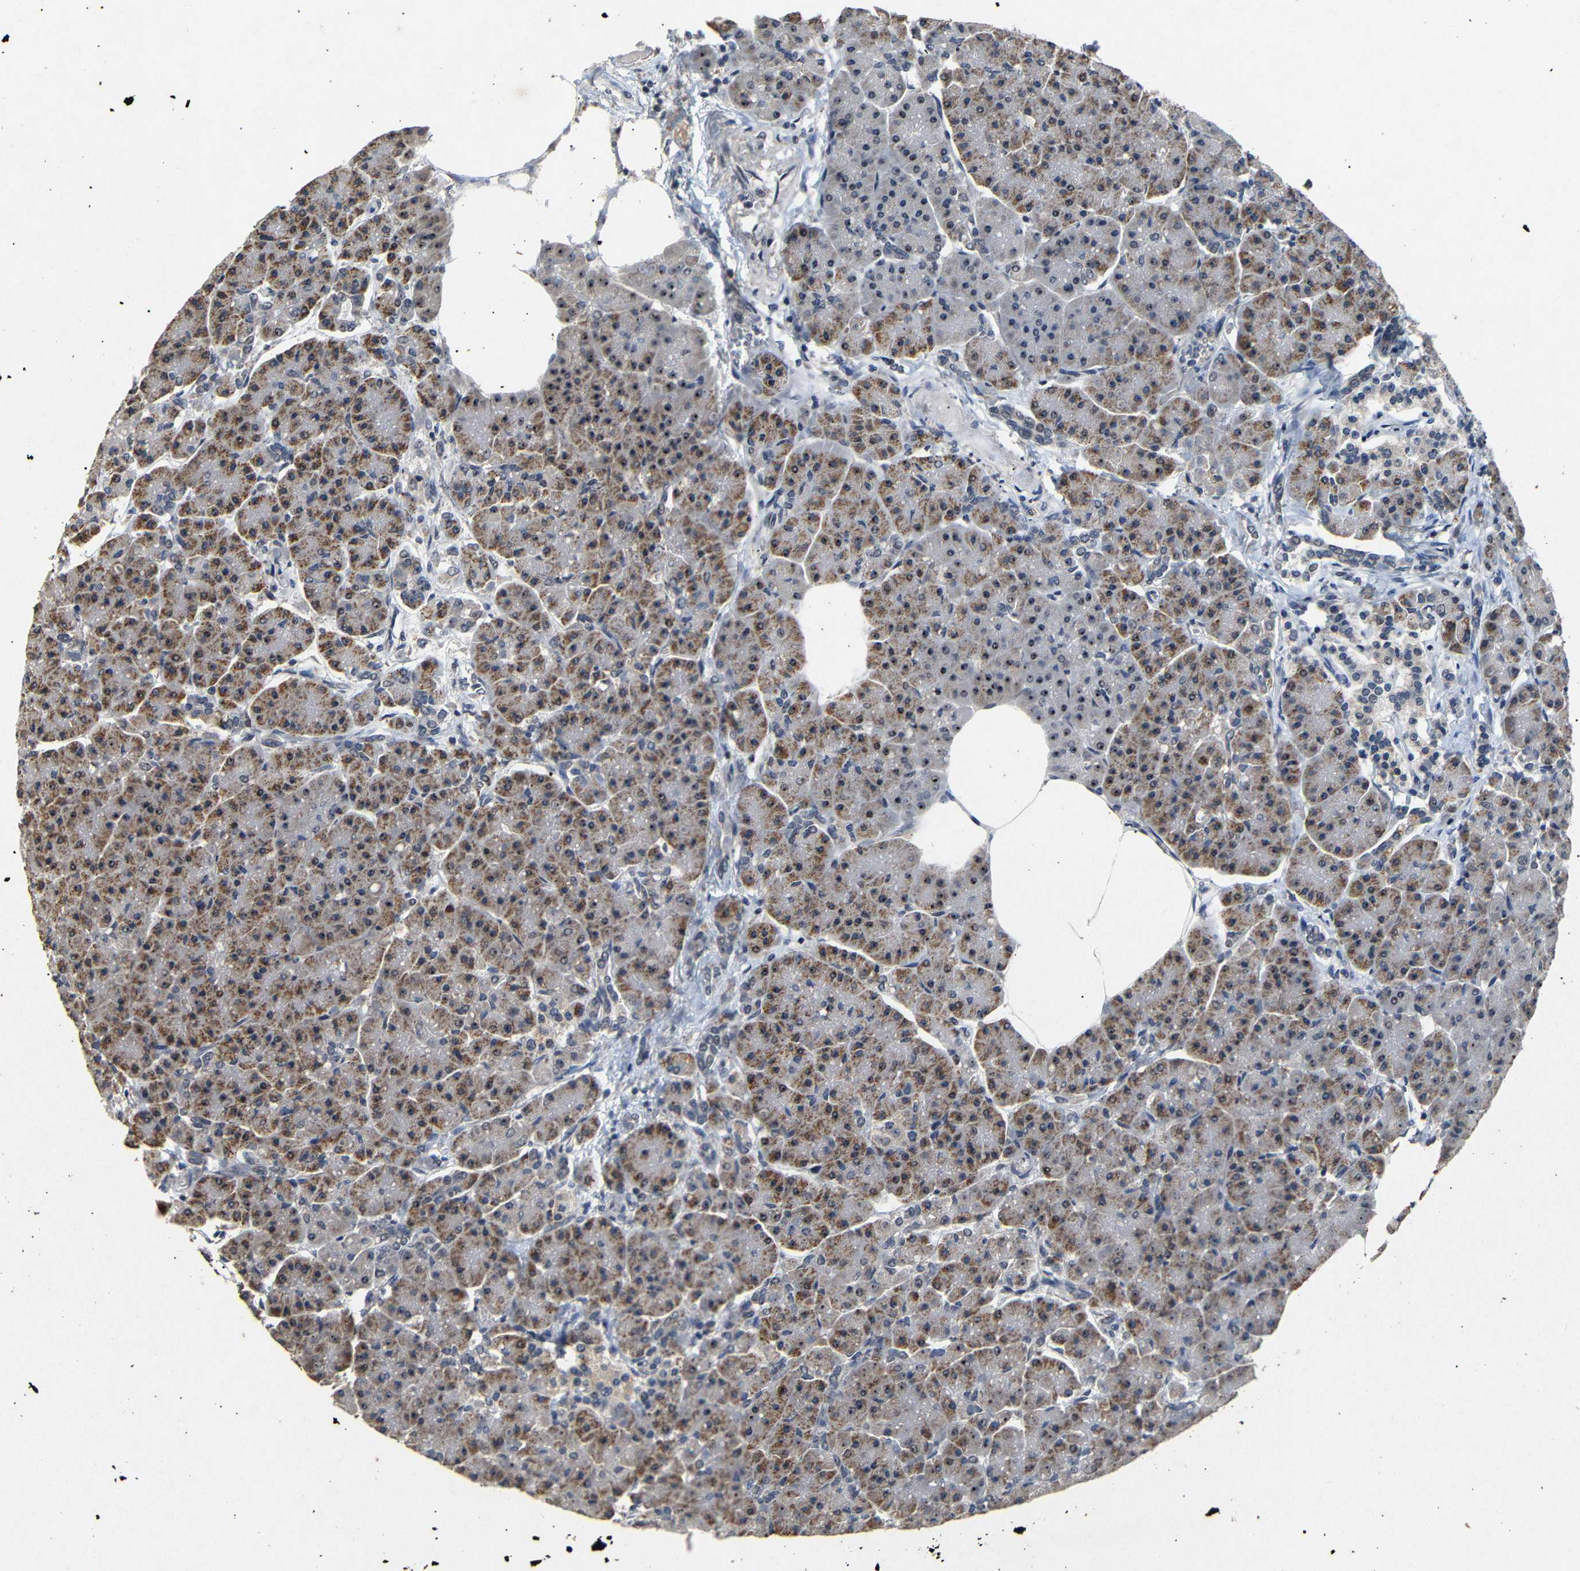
{"staining": {"intensity": "moderate", "quantity": ">75%", "location": "cytoplasmic/membranous,nuclear"}, "tissue": "pancreas", "cell_type": "Exocrine glandular cells", "image_type": "normal", "snomed": [{"axis": "morphology", "description": "Normal tissue, NOS"}, {"axis": "topography", "description": "Pancreas"}], "caption": "Normal pancreas reveals moderate cytoplasmic/membranous,nuclear expression in about >75% of exocrine glandular cells (Stains: DAB (3,3'-diaminobenzidine) in brown, nuclei in blue, Microscopy: brightfield microscopy at high magnification)..", "gene": "PARN", "patient": {"sex": "female", "age": 70}}